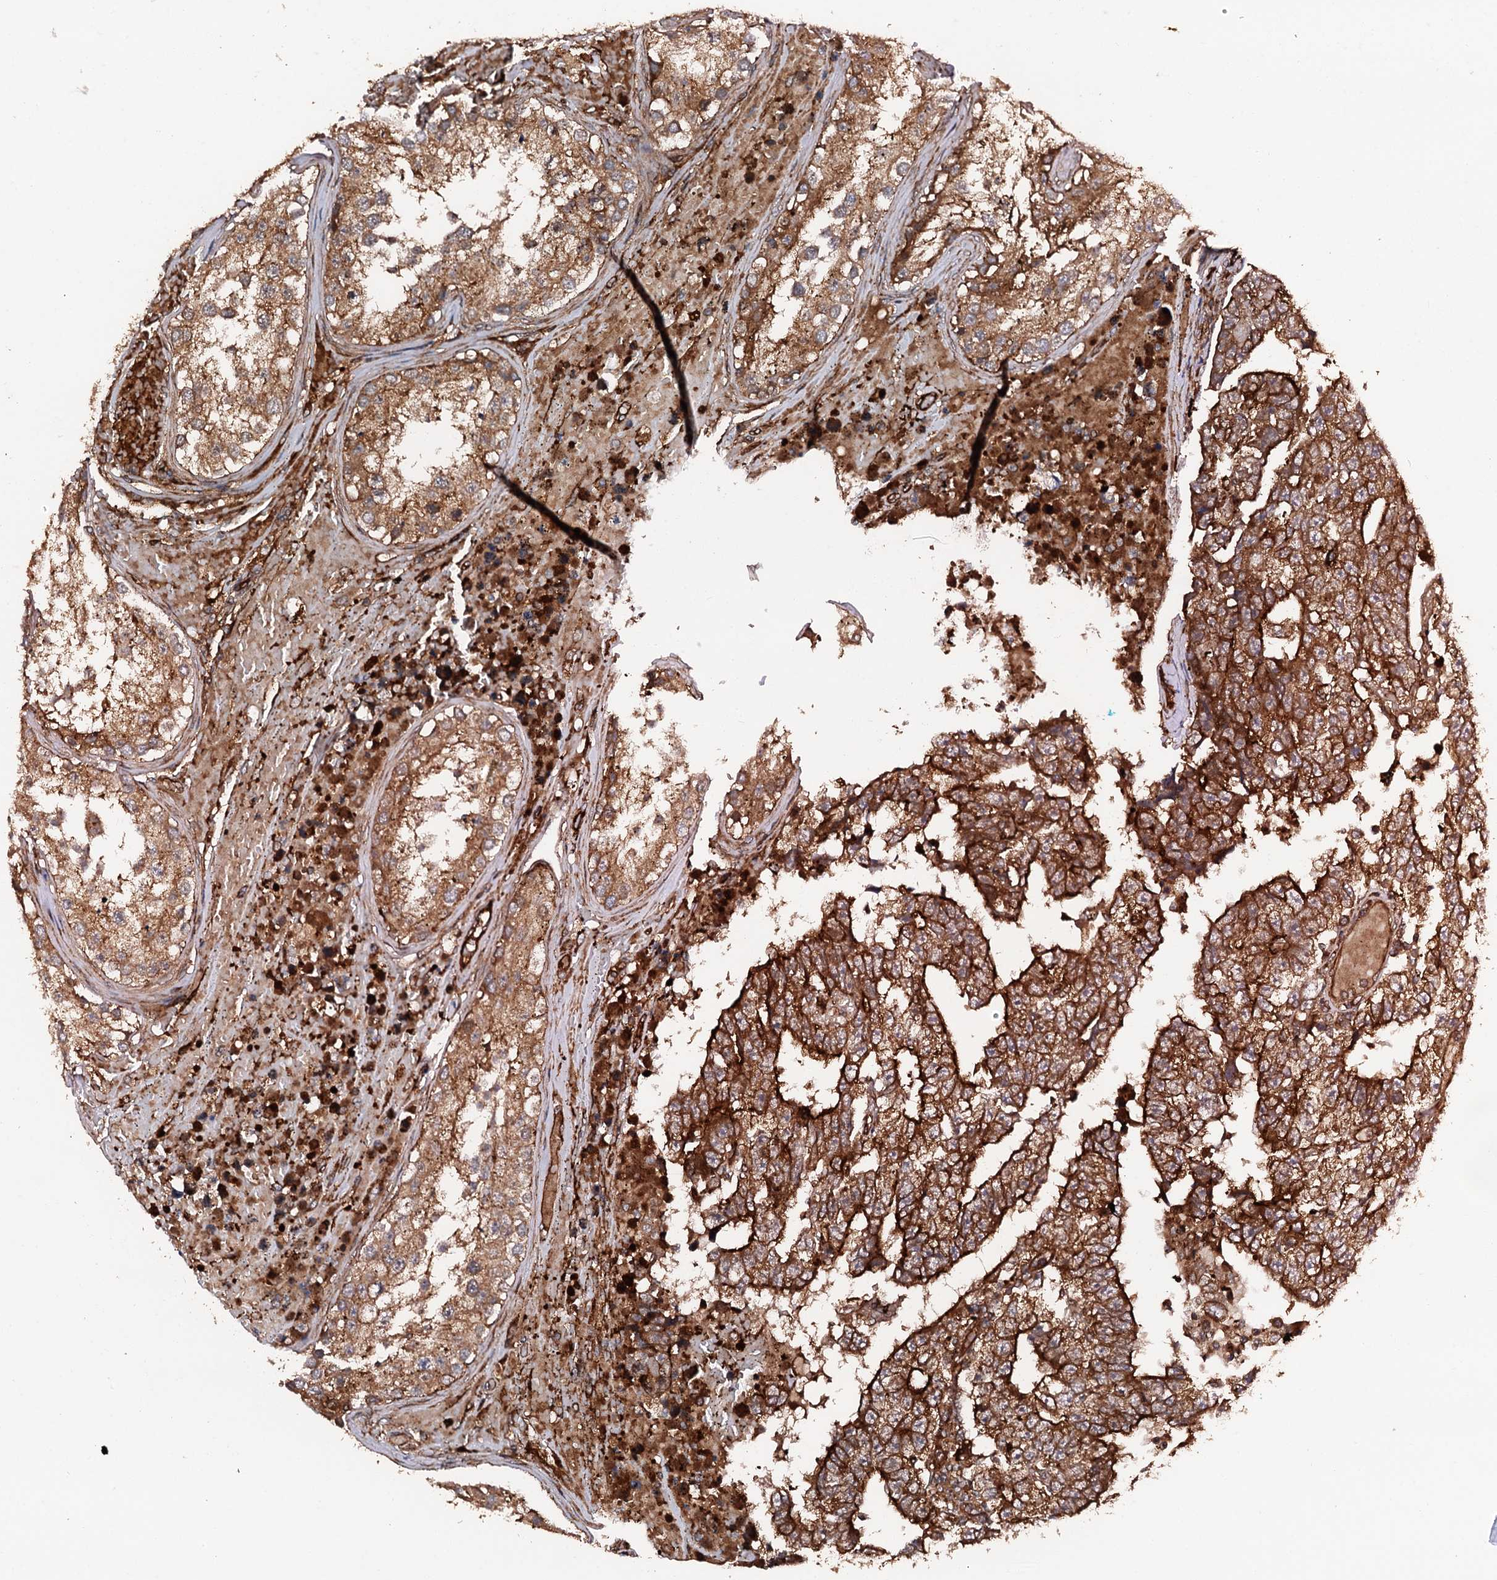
{"staining": {"intensity": "strong", "quantity": ">75%", "location": "cytoplasmic/membranous"}, "tissue": "testis cancer", "cell_type": "Tumor cells", "image_type": "cancer", "snomed": [{"axis": "morphology", "description": "Carcinoma, Embryonal, NOS"}, {"axis": "topography", "description": "Testis"}], "caption": "This is a histology image of immunohistochemistry (IHC) staining of testis embryonal carcinoma, which shows strong staining in the cytoplasmic/membranous of tumor cells.", "gene": "FLYWCH1", "patient": {"sex": "male", "age": 25}}